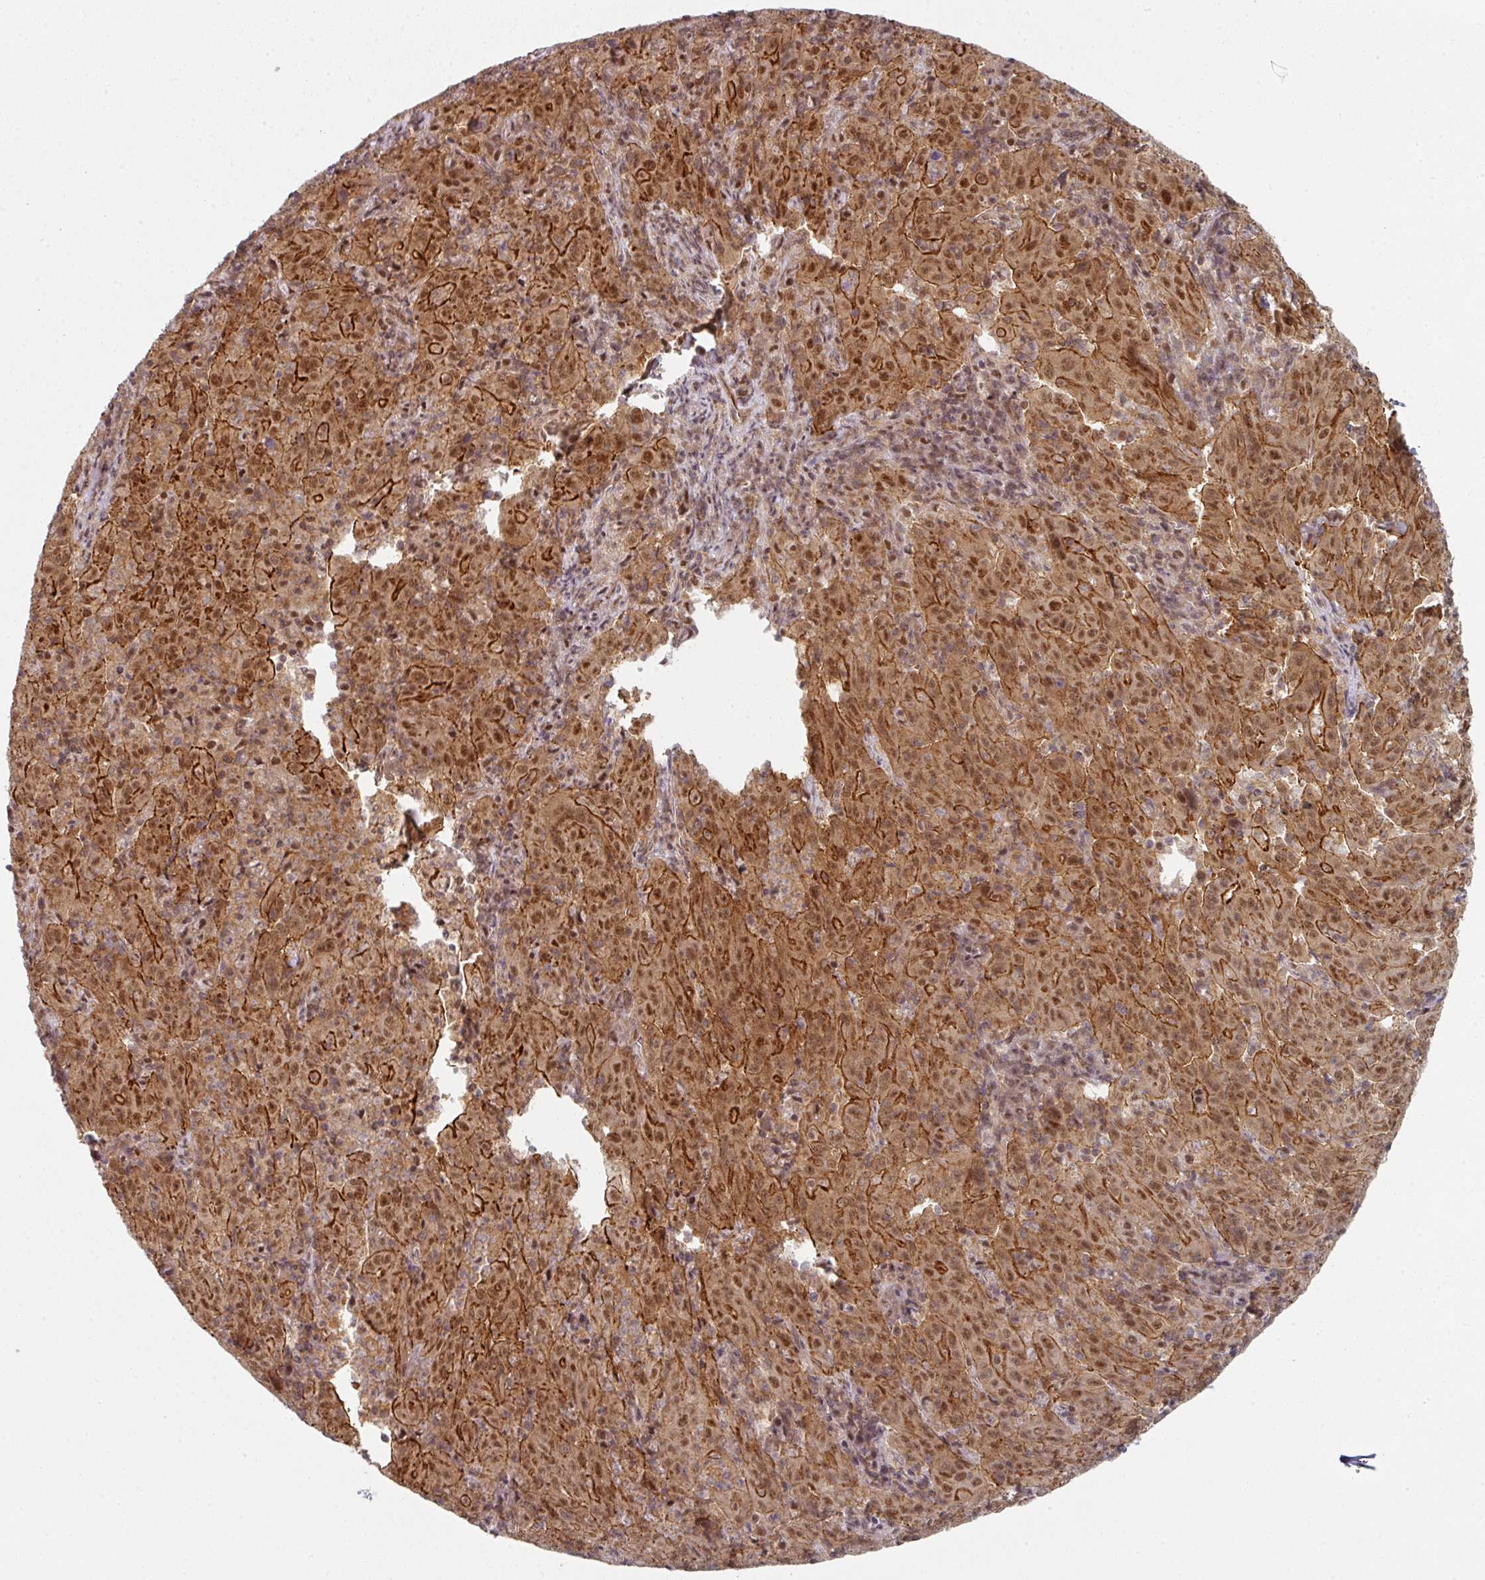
{"staining": {"intensity": "moderate", "quantity": ">75%", "location": "cytoplasmic/membranous,nuclear"}, "tissue": "pancreatic cancer", "cell_type": "Tumor cells", "image_type": "cancer", "snomed": [{"axis": "morphology", "description": "Adenocarcinoma, NOS"}, {"axis": "topography", "description": "Pancreas"}], "caption": "A photomicrograph of adenocarcinoma (pancreatic) stained for a protein exhibits moderate cytoplasmic/membranous and nuclear brown staining in tumor cells. The staining is performed using DAB brown chromogen to label protein expression. The nuclei are counter-stained blue using hematoxylin.", "gene": "PSME3IP1", "patient": {"sex": "male", "age": 63}}